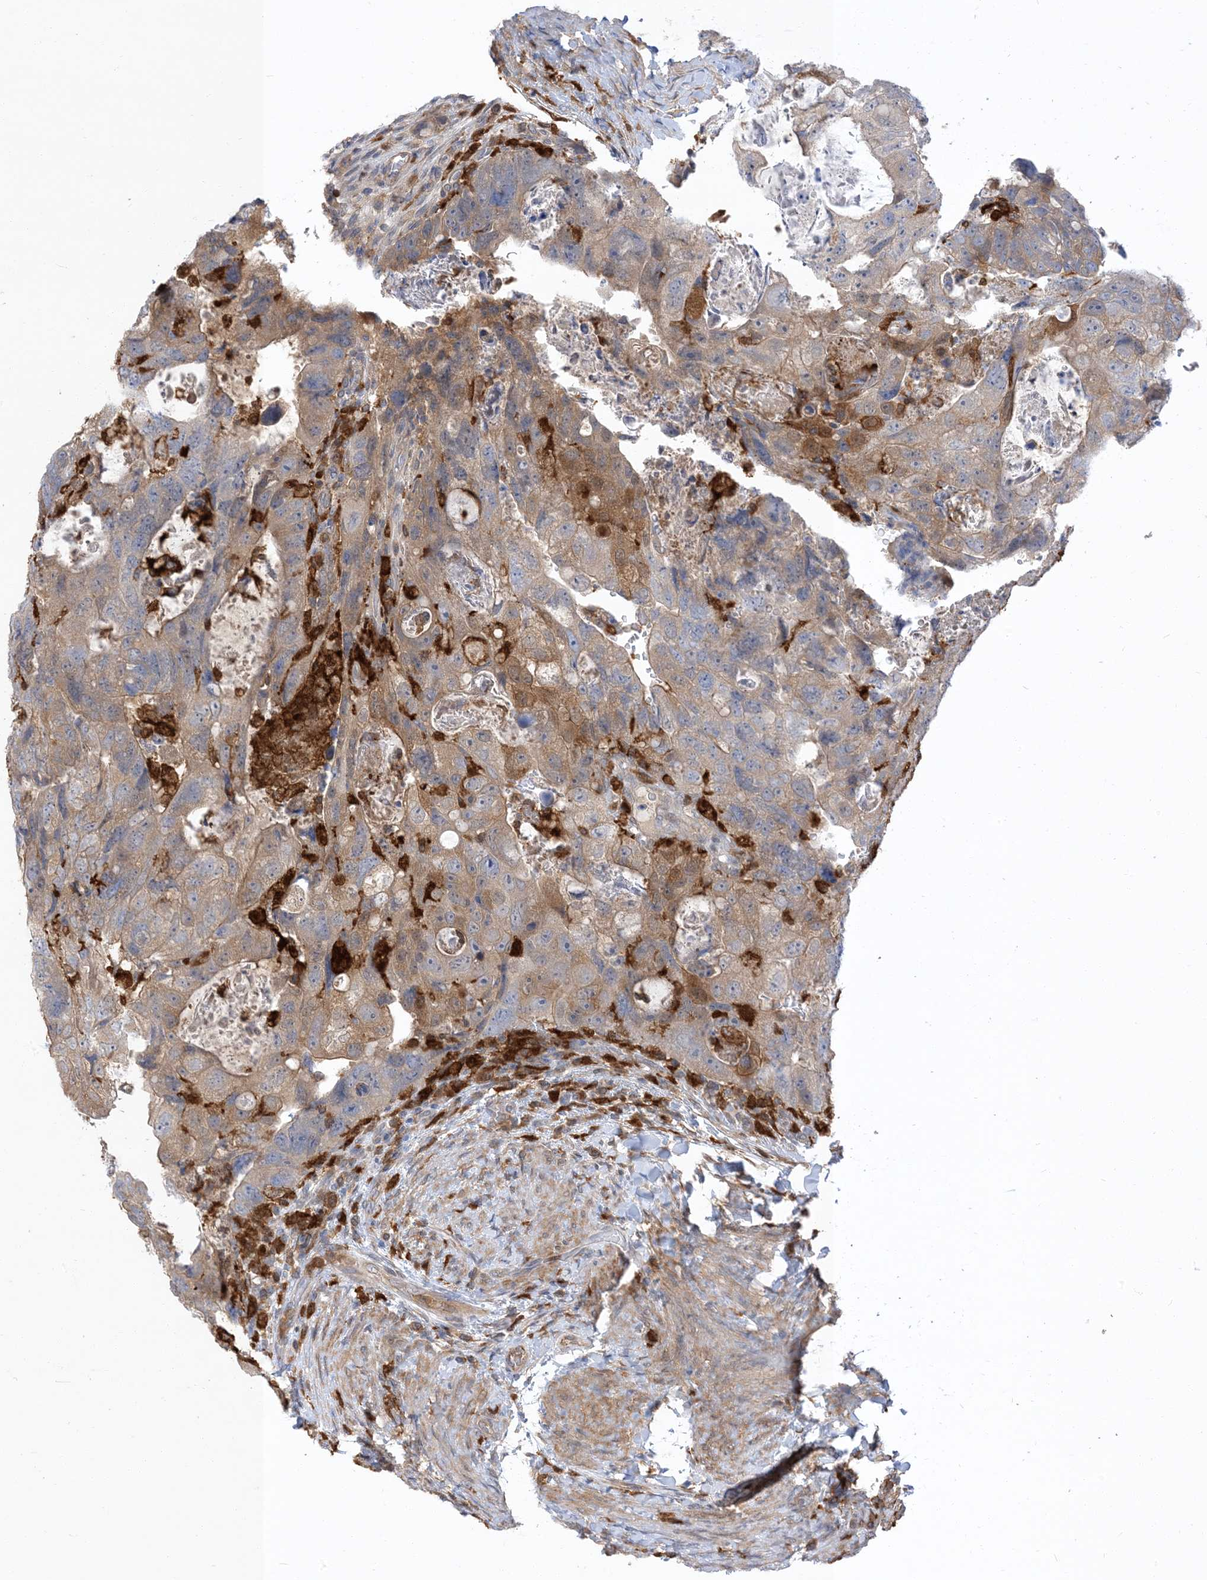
{"staining": {"intensity": "moderate", "quantity": "<25%", "location": "cytoplasmic/membranous"}, "tissue": "colorectal cancer", "cell_type": "Tumor cells", "image_type": "cancer", "snomed": [{"axis": "morphology", "description": "Adenocarcinoma, NOS"}, {"axis": "topography", "description": "Rectum"}], "caption": "High-power microscopy captured an immunohistochemistry (IHC) micrograph of colorectal cancer (adenocarcinoma), revealing moderate cytoplasmic/membranous expression in approximately <25% of tumor cells.", "gene": "NAGK", "patient": {"sex": "male", "age": 59}}